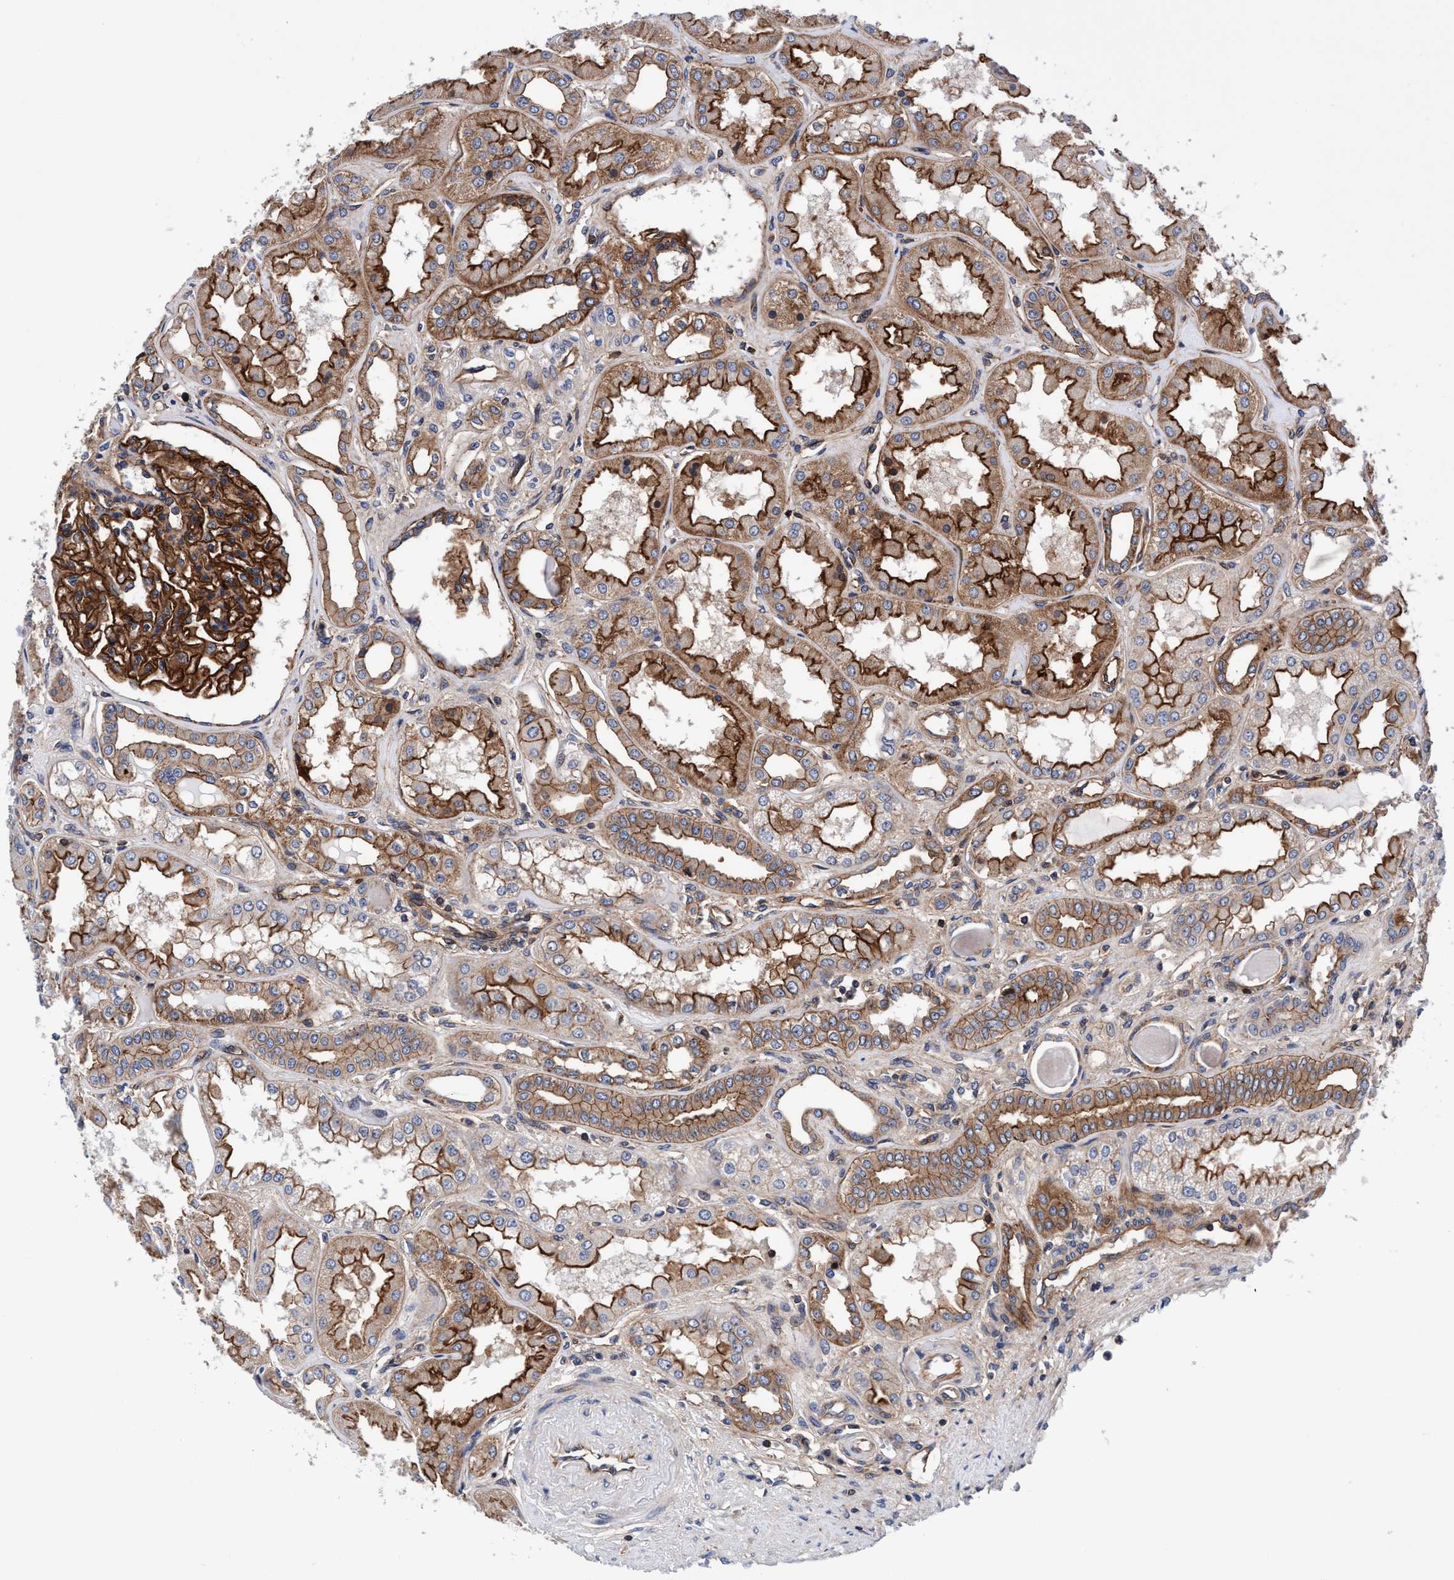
{"staining": {"intensity": "strong", "quantity": ">75%", "location": "cytoplasmic/membranous"}, "tissue": "kidney", "cell_type": "Cells in glomeruli", "image_type": "normal", "snomed": [{"axis": "morphology", "description": "Normal tissue, NOS"}, {"axis": "topography", "description": "Kidney"}], "caption": "Unremarkable kidney reveals strong cytoplasmic/membranous expression in approximately >75% of cells in glomeruli, visualized by immunohistochemistry.", "gene": "MCM3AP", "patient": {"sex": "female", "age": 56}}